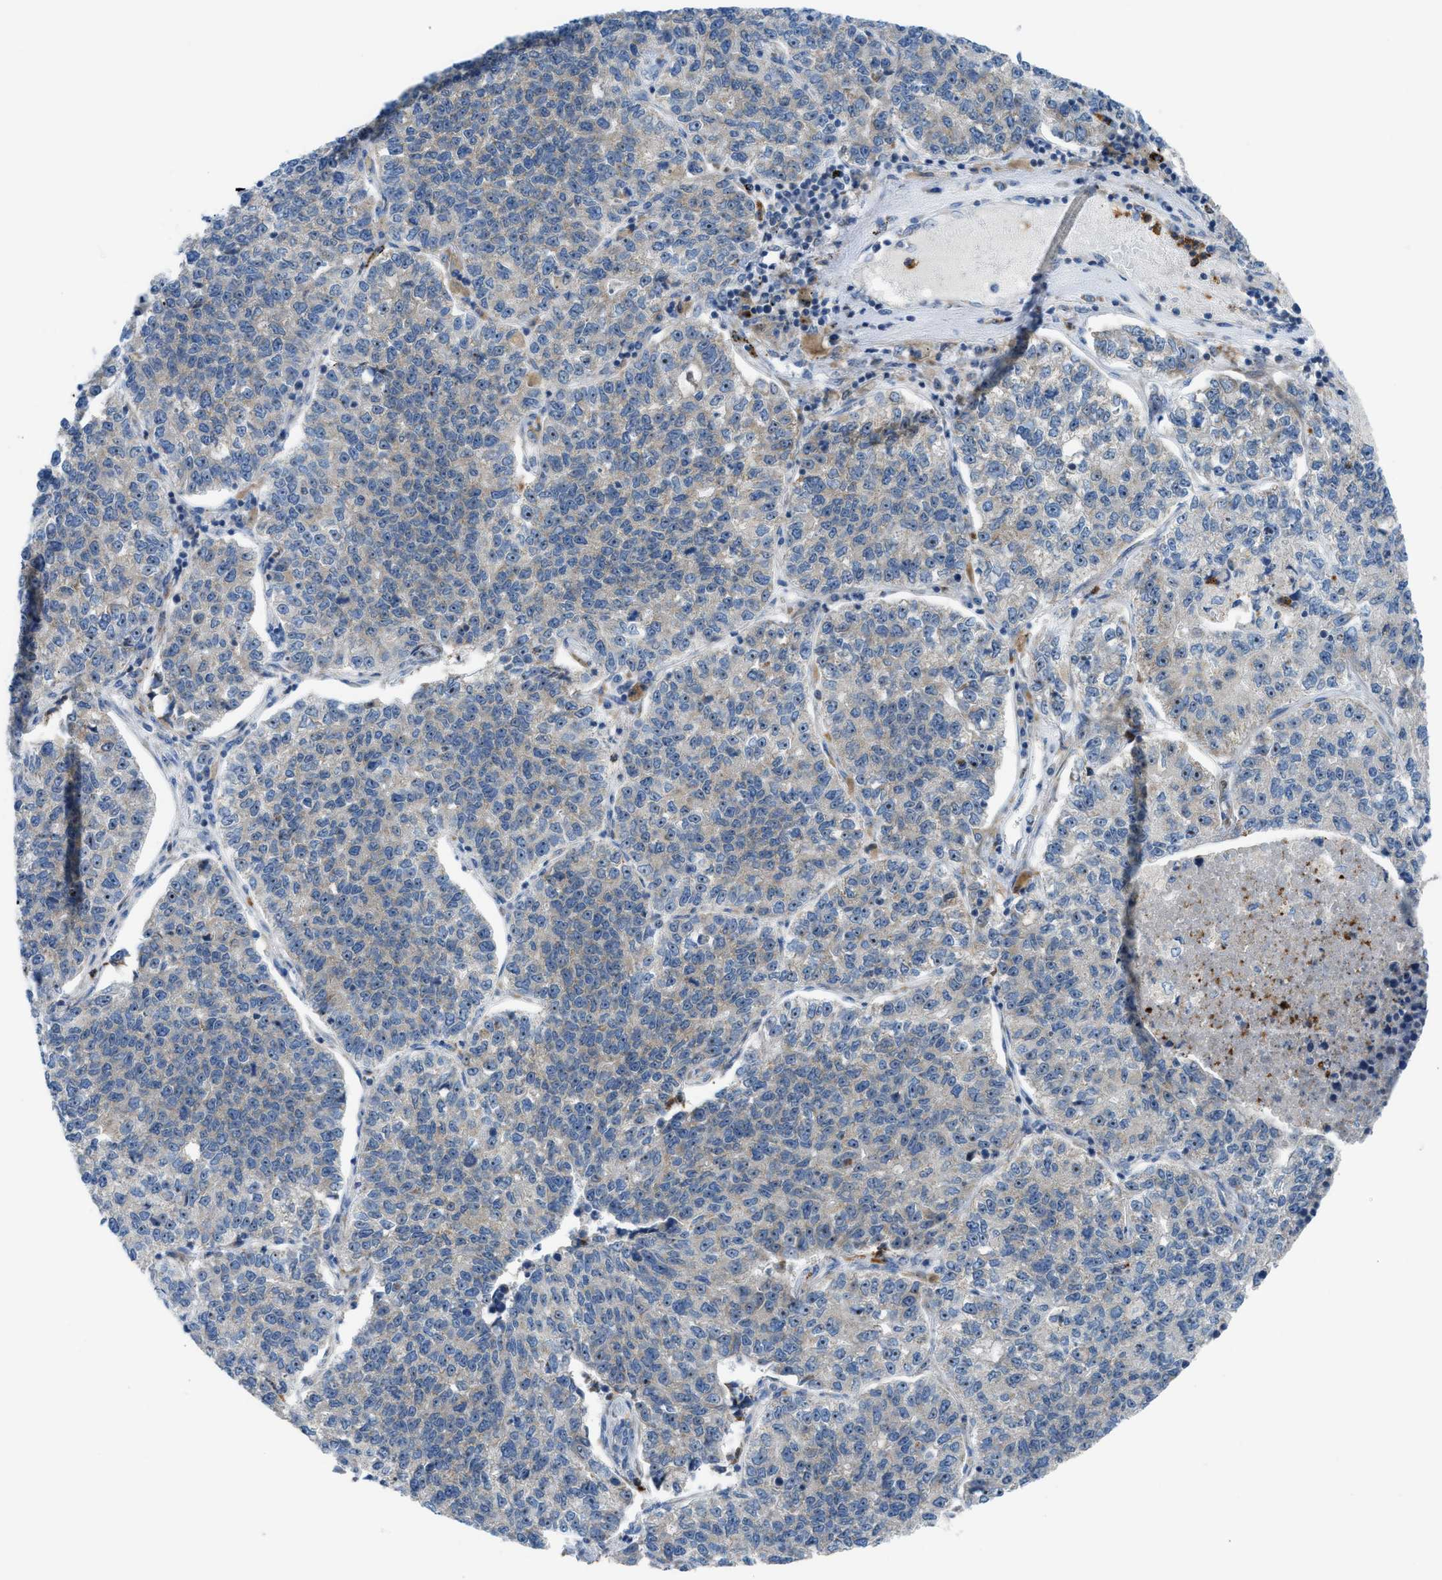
{"staining": {"intensity": "weak", "quantity": "<25%", "location": "nuclear"}, "tissue": "lung cancer", "cell_type": "Tumor cells", "image_type": "cancer", "snomed": [{"axis": "morphology", "description": "Adenocarcinoma, NOS"}, {"axis": "topography", "description": "Lung"}], "caption": "Protein analysis of lung cancer (adenocarcinoma) displays no significant staining in tumor cells.", "gene": "TPH1", "patient": {"sex": "male", "age": 49}}